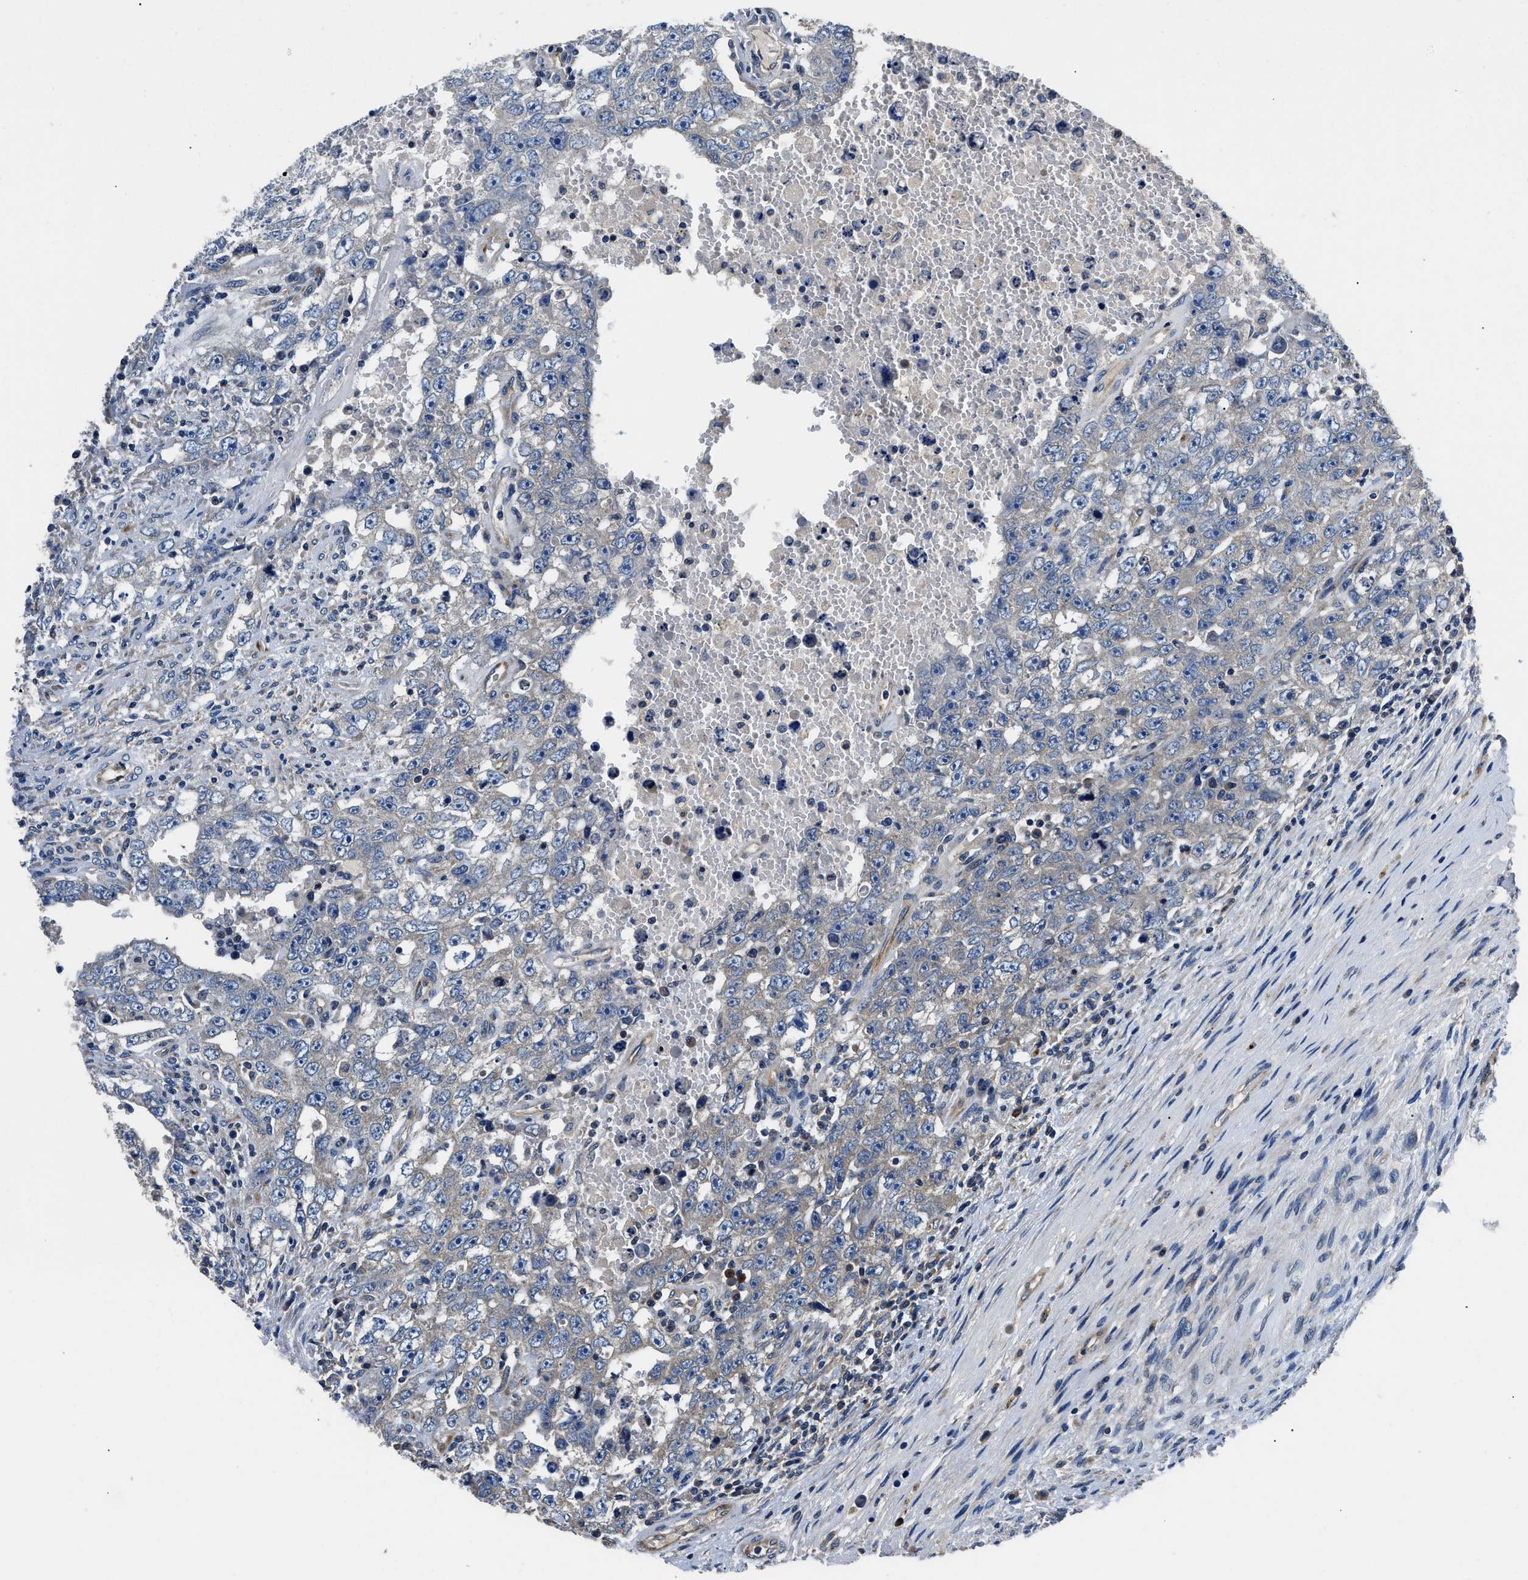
{"staining": {"intensity": "negative", "quantity": "none", "location": "none"}, "tissue": "testis cancer", "cell_type": "Tumor cells", "image_type": "cancer", "snomed": [{"axis": "morphology", "description": "Carcinoma, Embryonal, NOS"}, {"axis": "topography", "description": "Testis"}], "caption": "This is a histopathology image of IHC staining of testis cancer (embryonal carcinoma), which shows no expression in tumor cells.", "gene": "DHRS7B", "patient": {"sex": "male", "age": 26}}